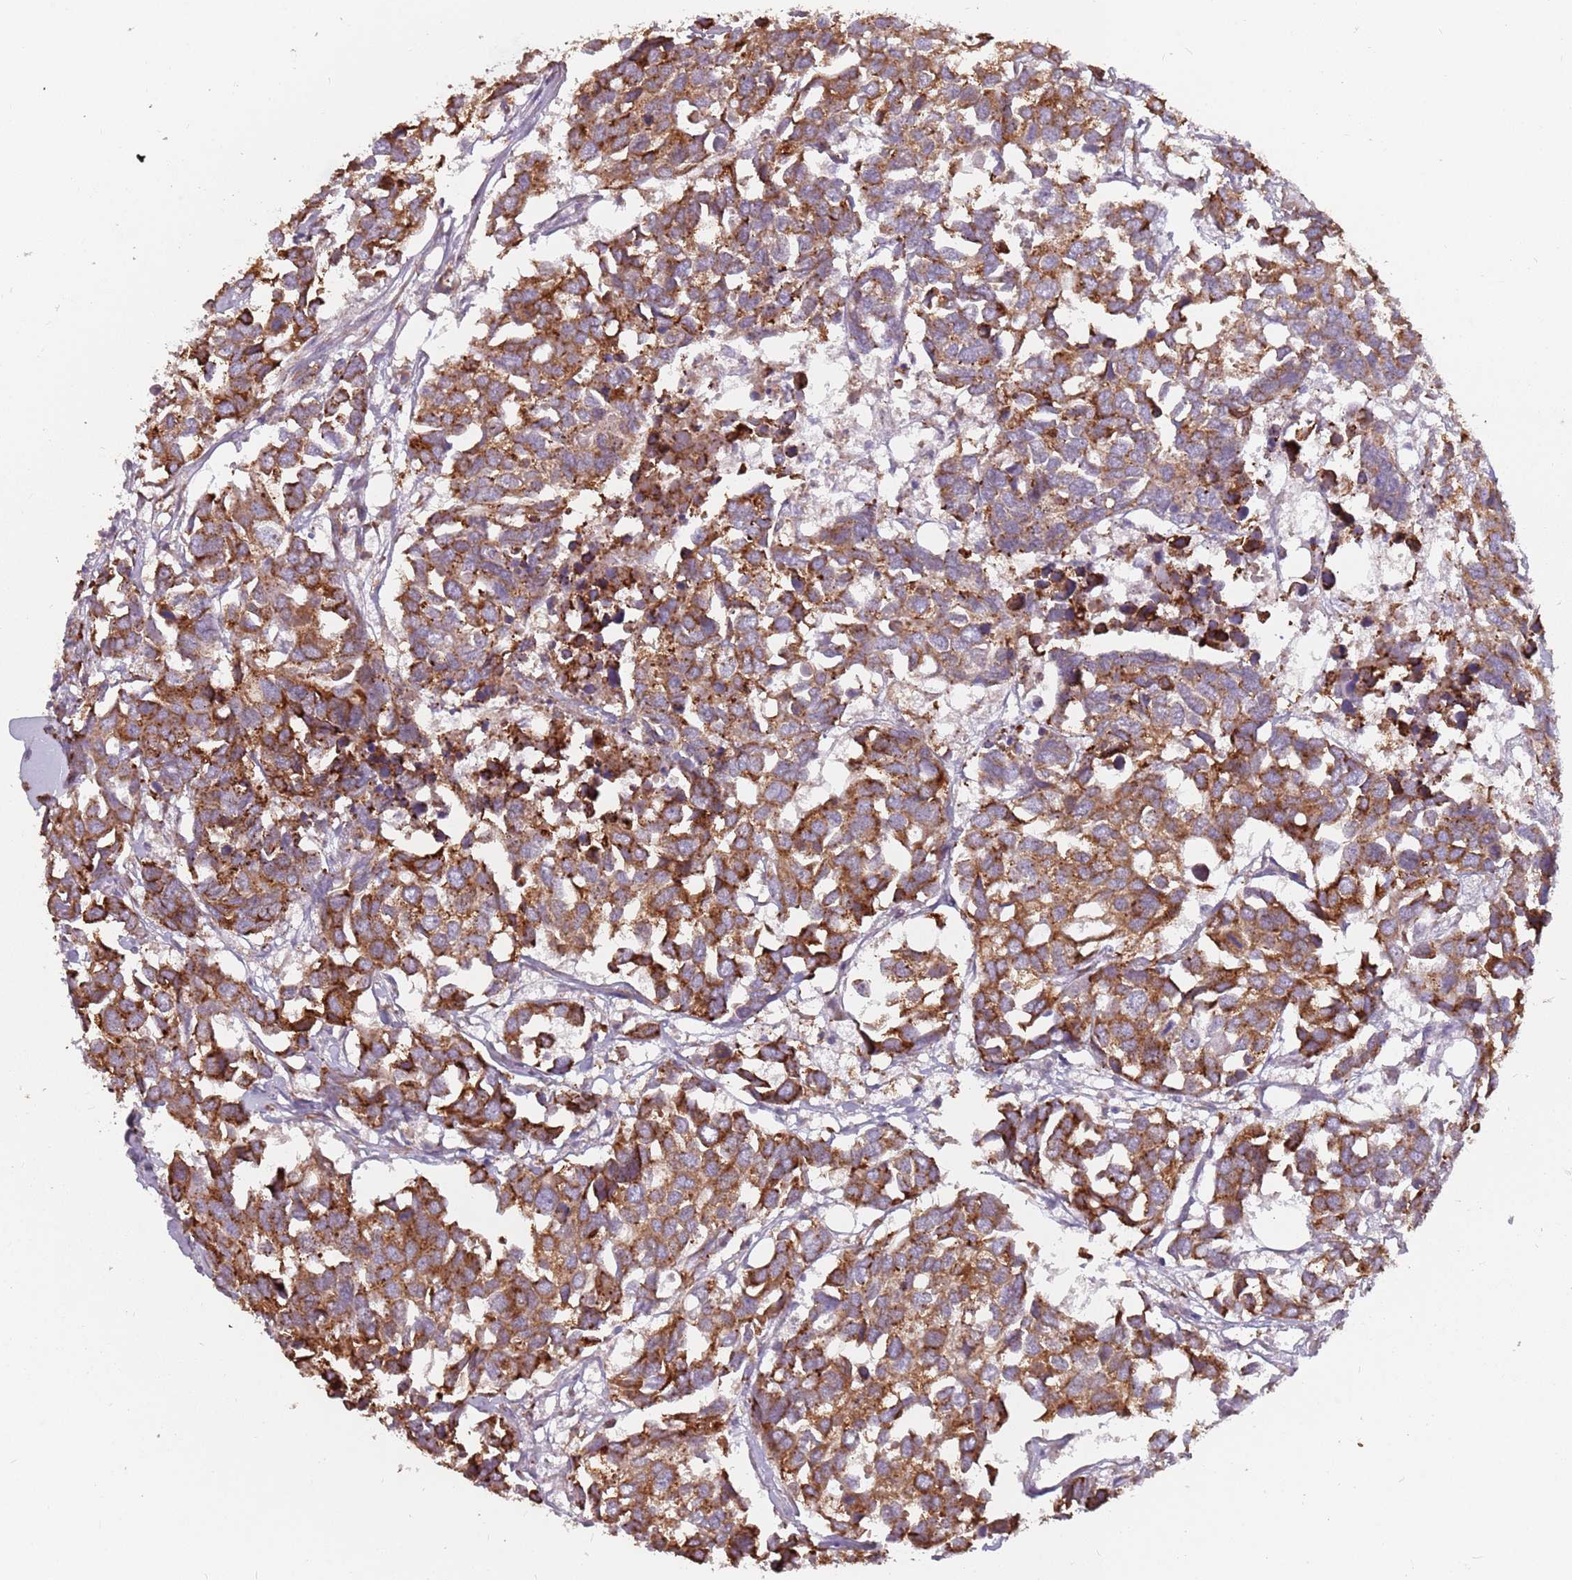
{"staining": {"intensity": "moderate", "quantity": ">75%", "location": "cytoplasmic/membranous"}, "tissue": "breast cancer", "cell_type": "Tumor cells", "image_type": "cancer", "snomed": [{"axis": "morphology", "description": "Duct carcinoma"}, {"axis": "topography", "description": "Breast"}], "caption": "Immunohistochemistry (DAB (3,3'-diaminobenzidine)) staining of breast cancer (invasive ductal carcinoma) displays moderate cytoplasmic/membranous protein staining in about >75% of tumor cells.", "gene": "RPS9", "patient": {"sex": "female", "age": 83}}